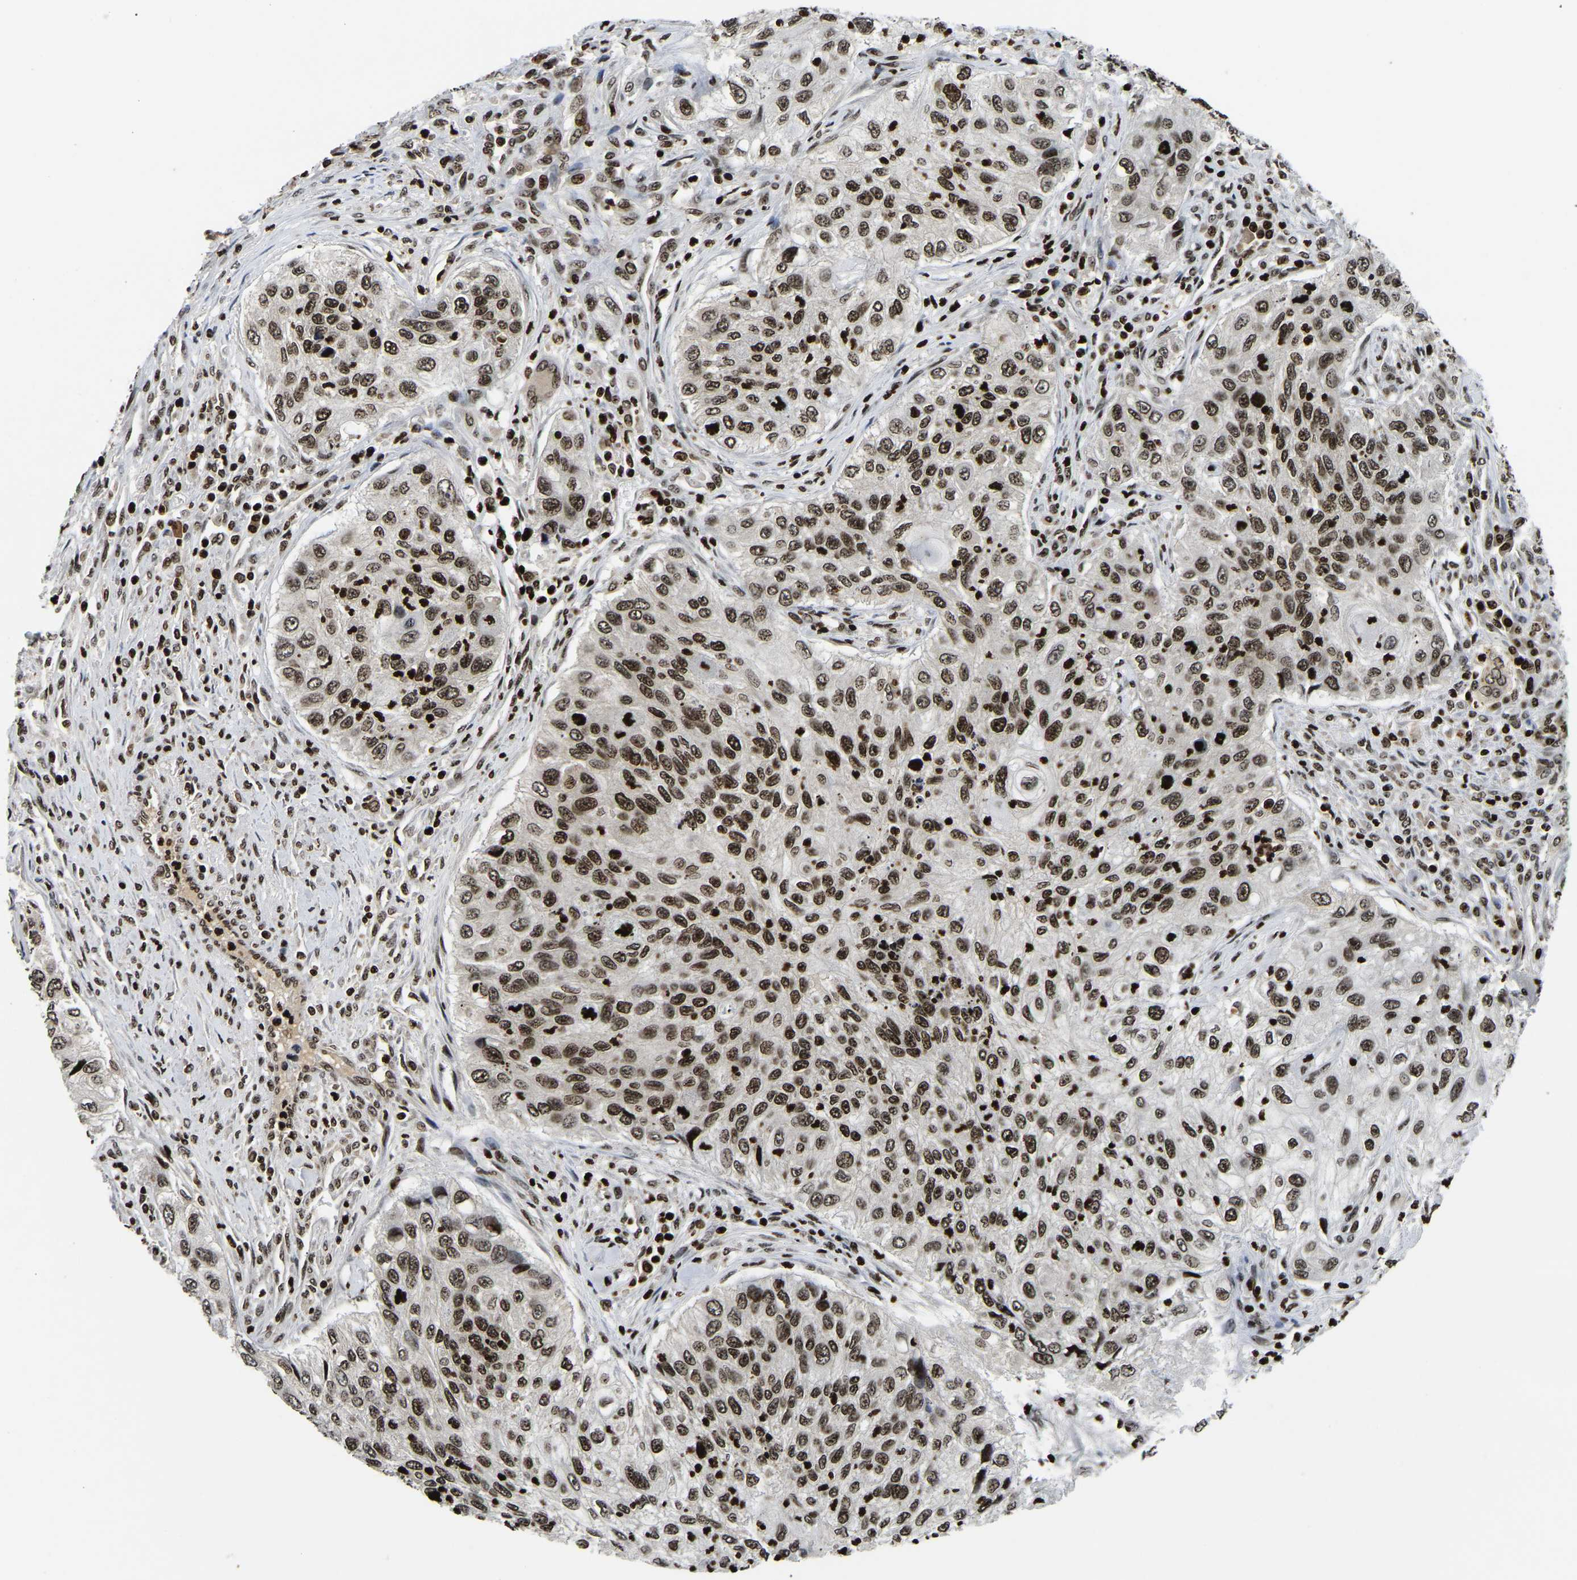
{"staining": {"intensity": "strong", "quantity": ">75%", "location": "nuclear"}, "tissue": "urothelial cancer", "cell_type": "Tumor cells", "image_type": "cancer", "snomed": [{"axis": "morphology", "description": "Urothelial carcinoma, High grade"}, {"axis": "topography", "description": "Urinary bladder"}], "caption": "Protein analysis of urothelial cancer tissue shows strong nuclear positivity in about >75% of tumor cells. (DAB IHC with brightfield microscopy, high magnification).", "gene": "LRRC61", "patient": {"sex": "female", "age": 60}}